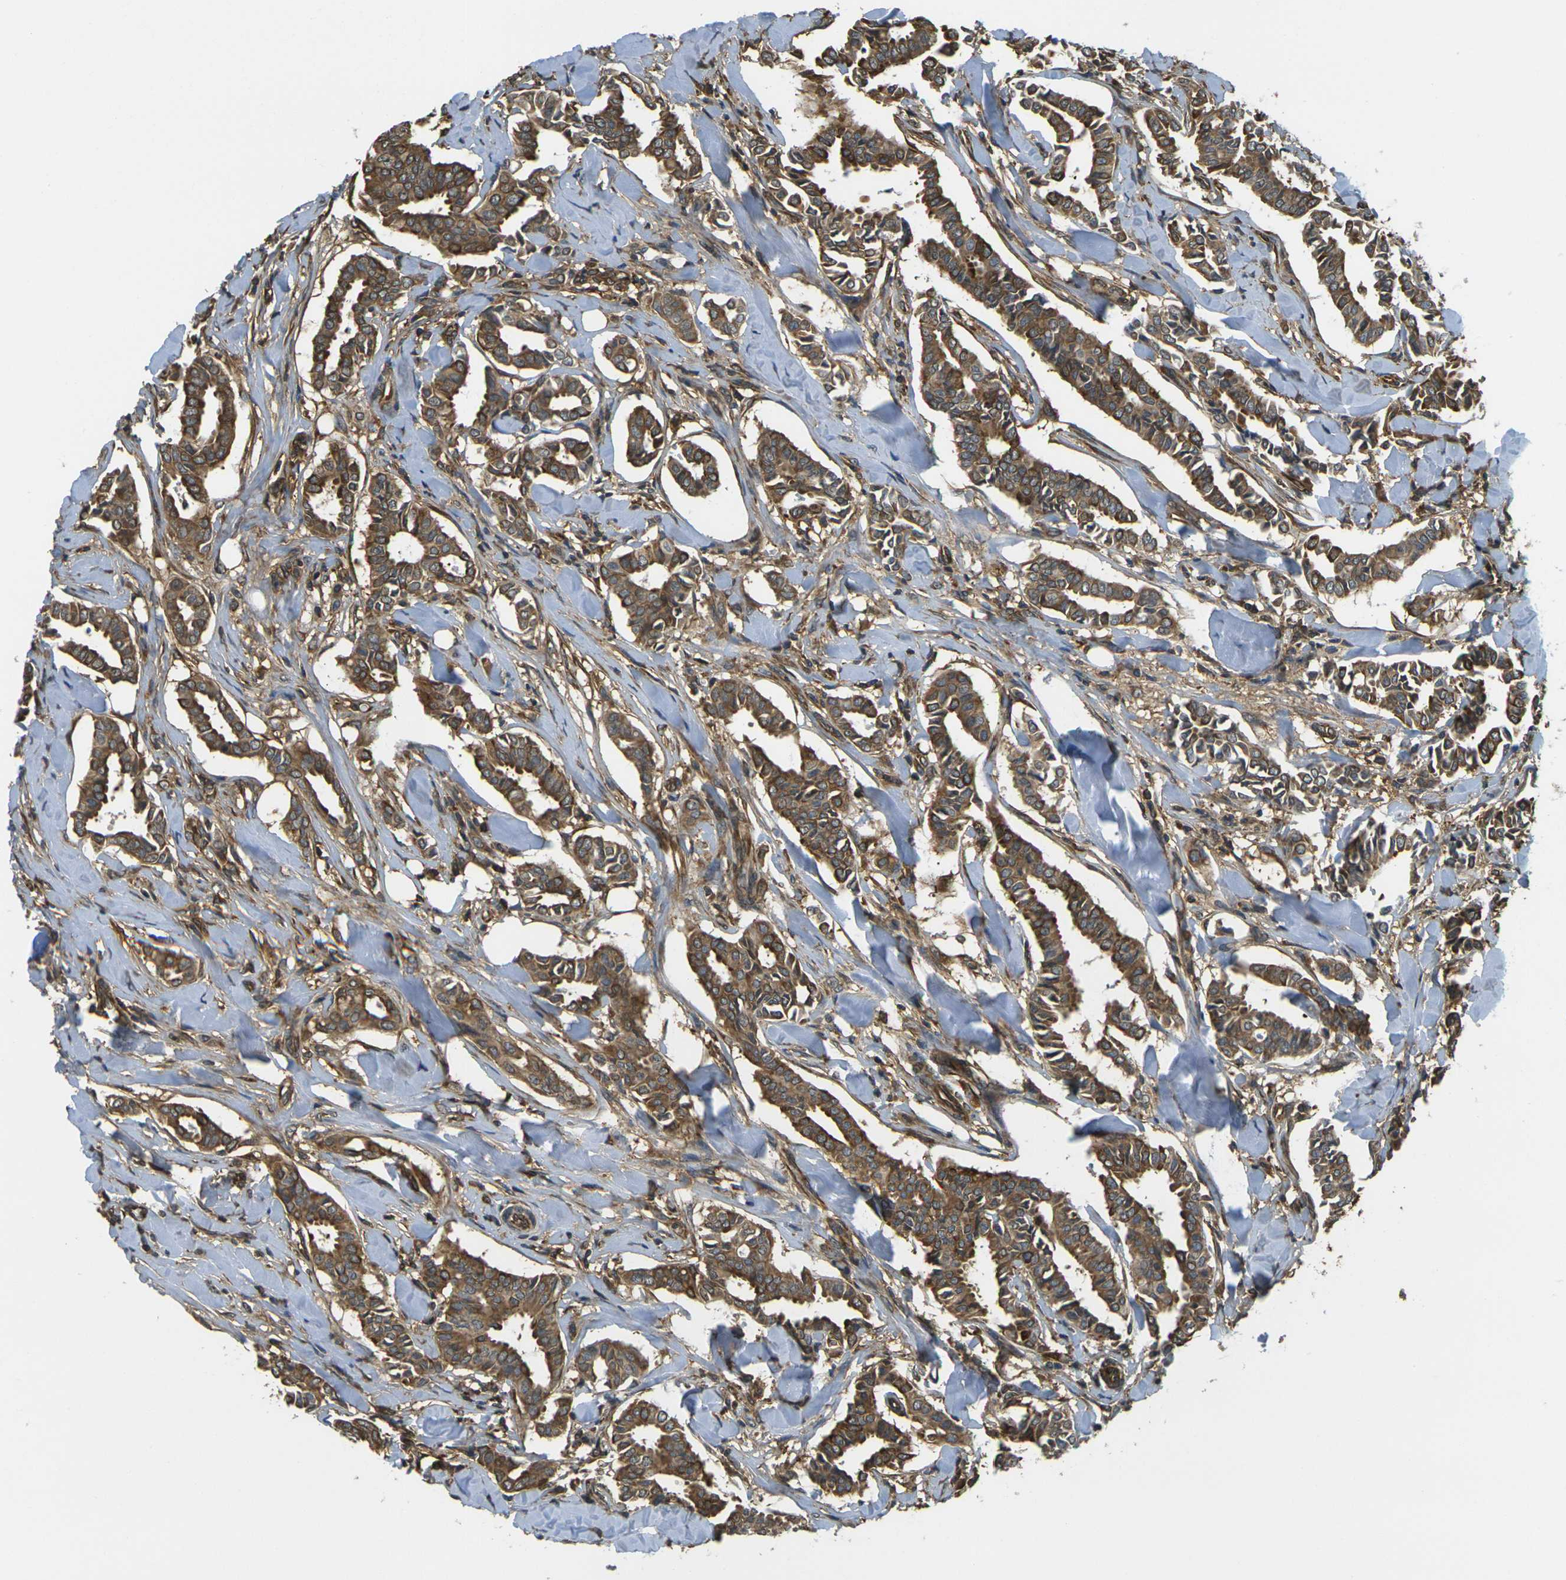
{"staining": {"intensity": "strong", "quantity": ">75%", "location": "cytoplasmic/membranous"}, "tissue": "head and neck cancer", "cell_type": "Tumor cells", "image_type": "cancer", "snomed": [{"axis": "morphology", "description": "Adenocarcinoma, NOS"}, {"axis": "topography", "description": "Salivary gland"}, {"axis": "topography", "description": "Head-Neck"}], "caption": "Immunohistochemical staining of human adenocarcinoma (head and neck) reveals strong cytoplasmic/membranous protein positivity in approximately >75% of tumor cells.", "gene": "CAST", "patient": {"sex": "female", "age": 59}}